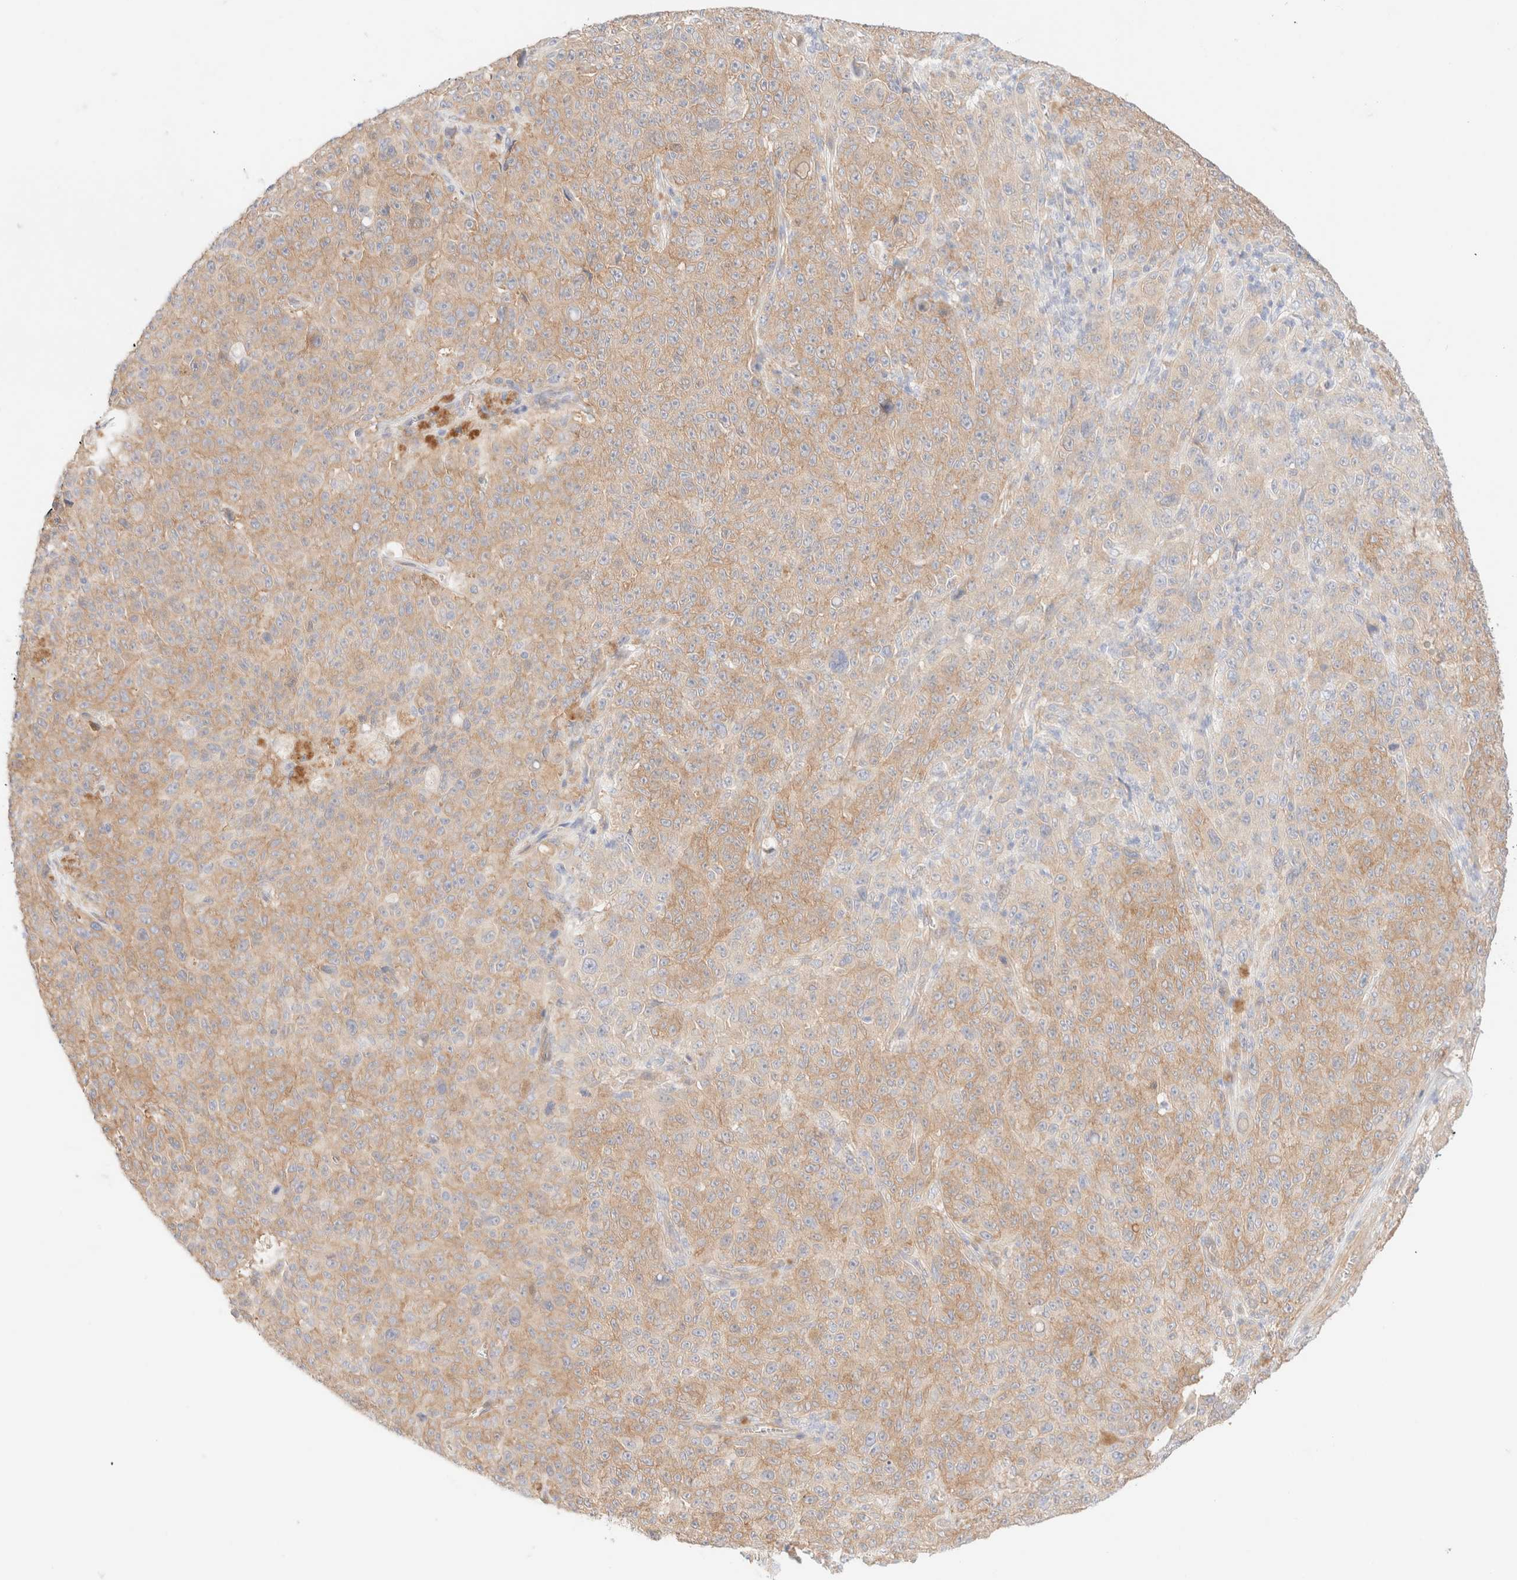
{"staining": {"intensity": "weak", "quantity": ">75%", "location": "cytoplasmic/membranous"}, "tissue": "melanoma", "cell_type": "Tumor cells", "image_type": "cancer", "snomed": [{"axis": "morphology", "description": "Malignant melanoma, NOS"}, {"axis": "topography", "description": "Skin"}], "caption": "Protein staining displays weak cytoplasmic/membranous staining in approximately >75% of tumor cells in melanoma.", "gene": "NIBAN2", "patient": {"sex": "female", "age": 82}}